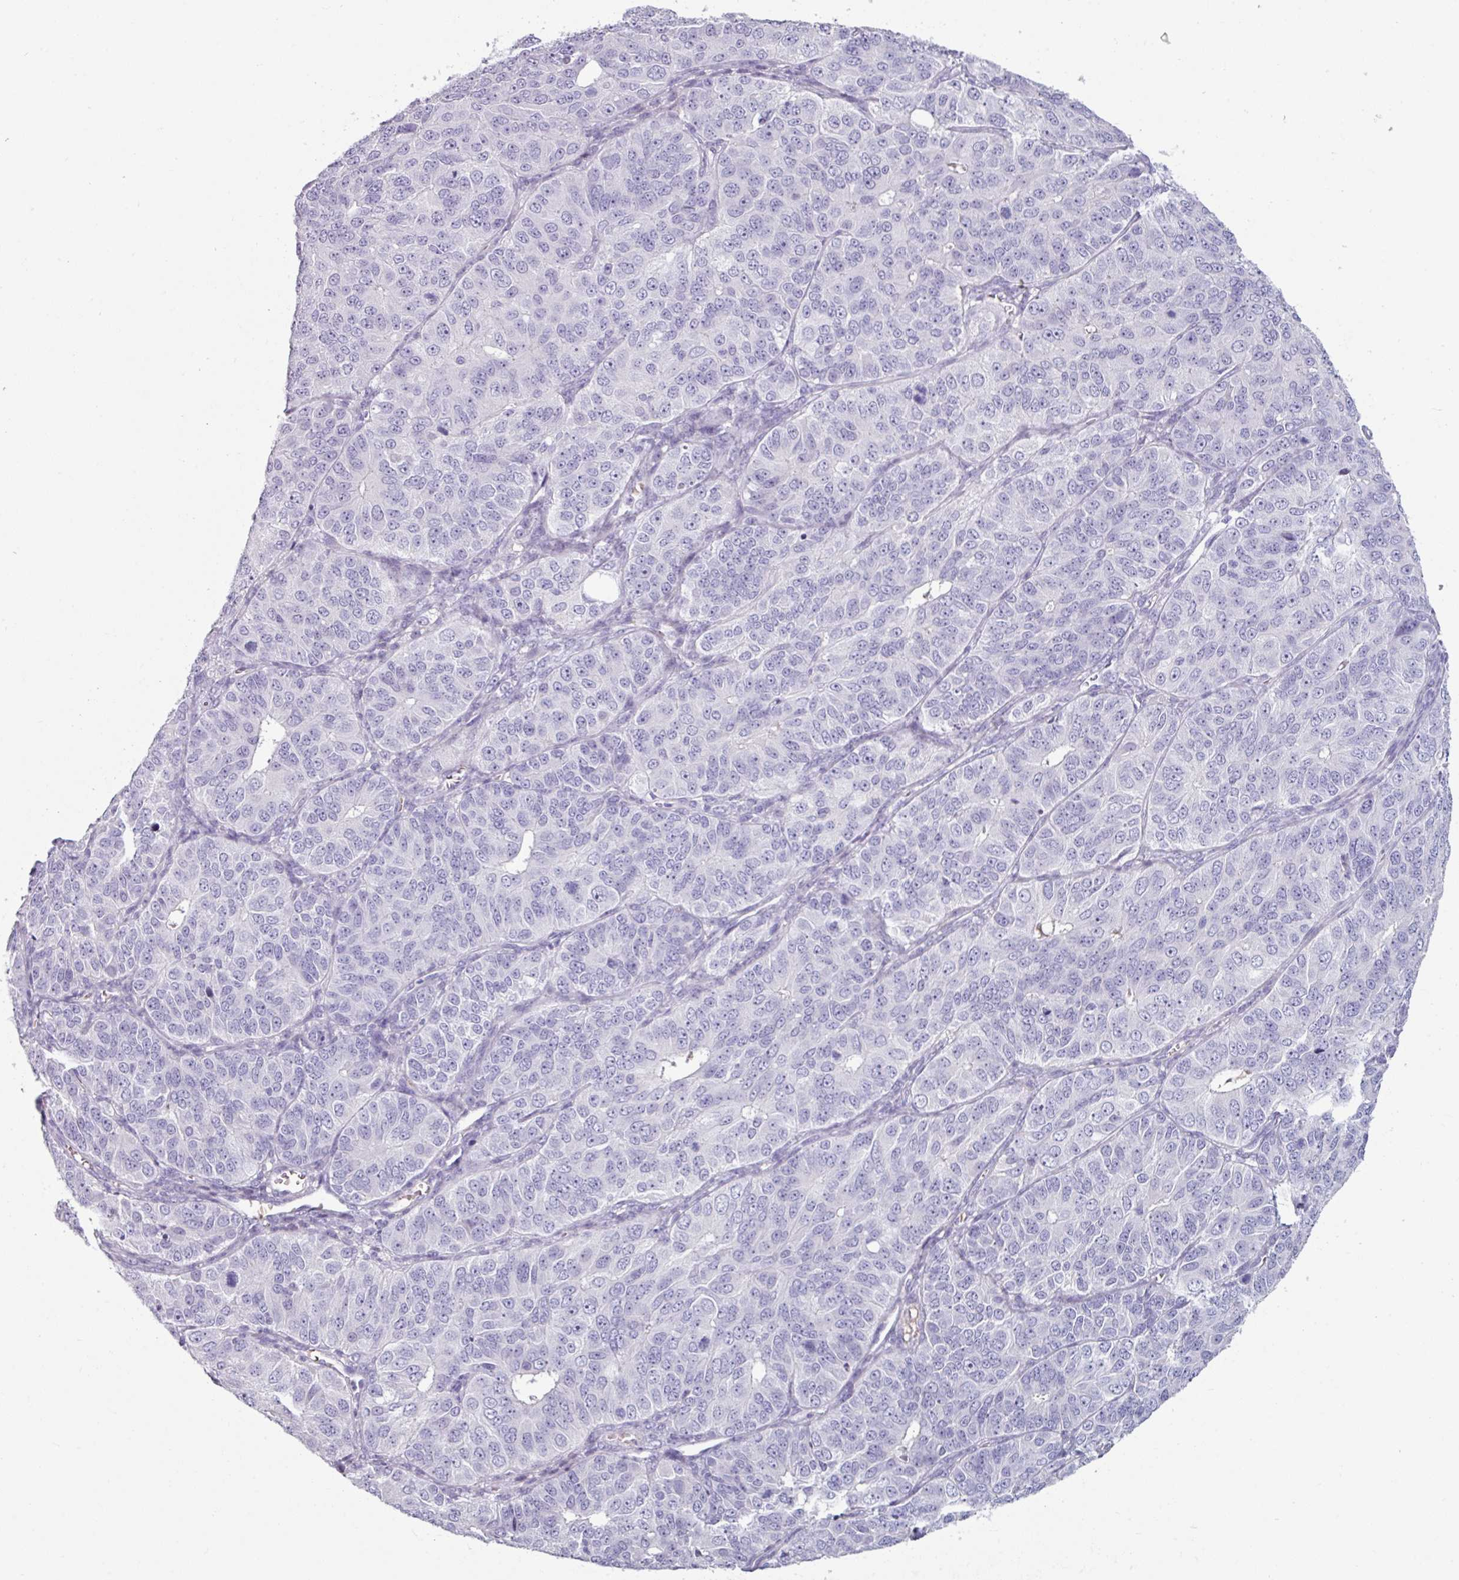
{"staining": {"intensity": "negative", "quantity": "none", "location": "none"}, "tissue": "ovarian cancer", "cell_type": "Tumor cells", "image_type": "cancer", "snomed": [{"axis": "morphology", "description": "Carcinoma, endometroid"}, {"axis": "topography", "description": "Ovary"}], "caption": "Image shows no significant protein positivity in tumor cells of endometroid carcinoma (ovarian).", "gene": "CLCA1", "patient": {"sex": "female", "age": 51}}